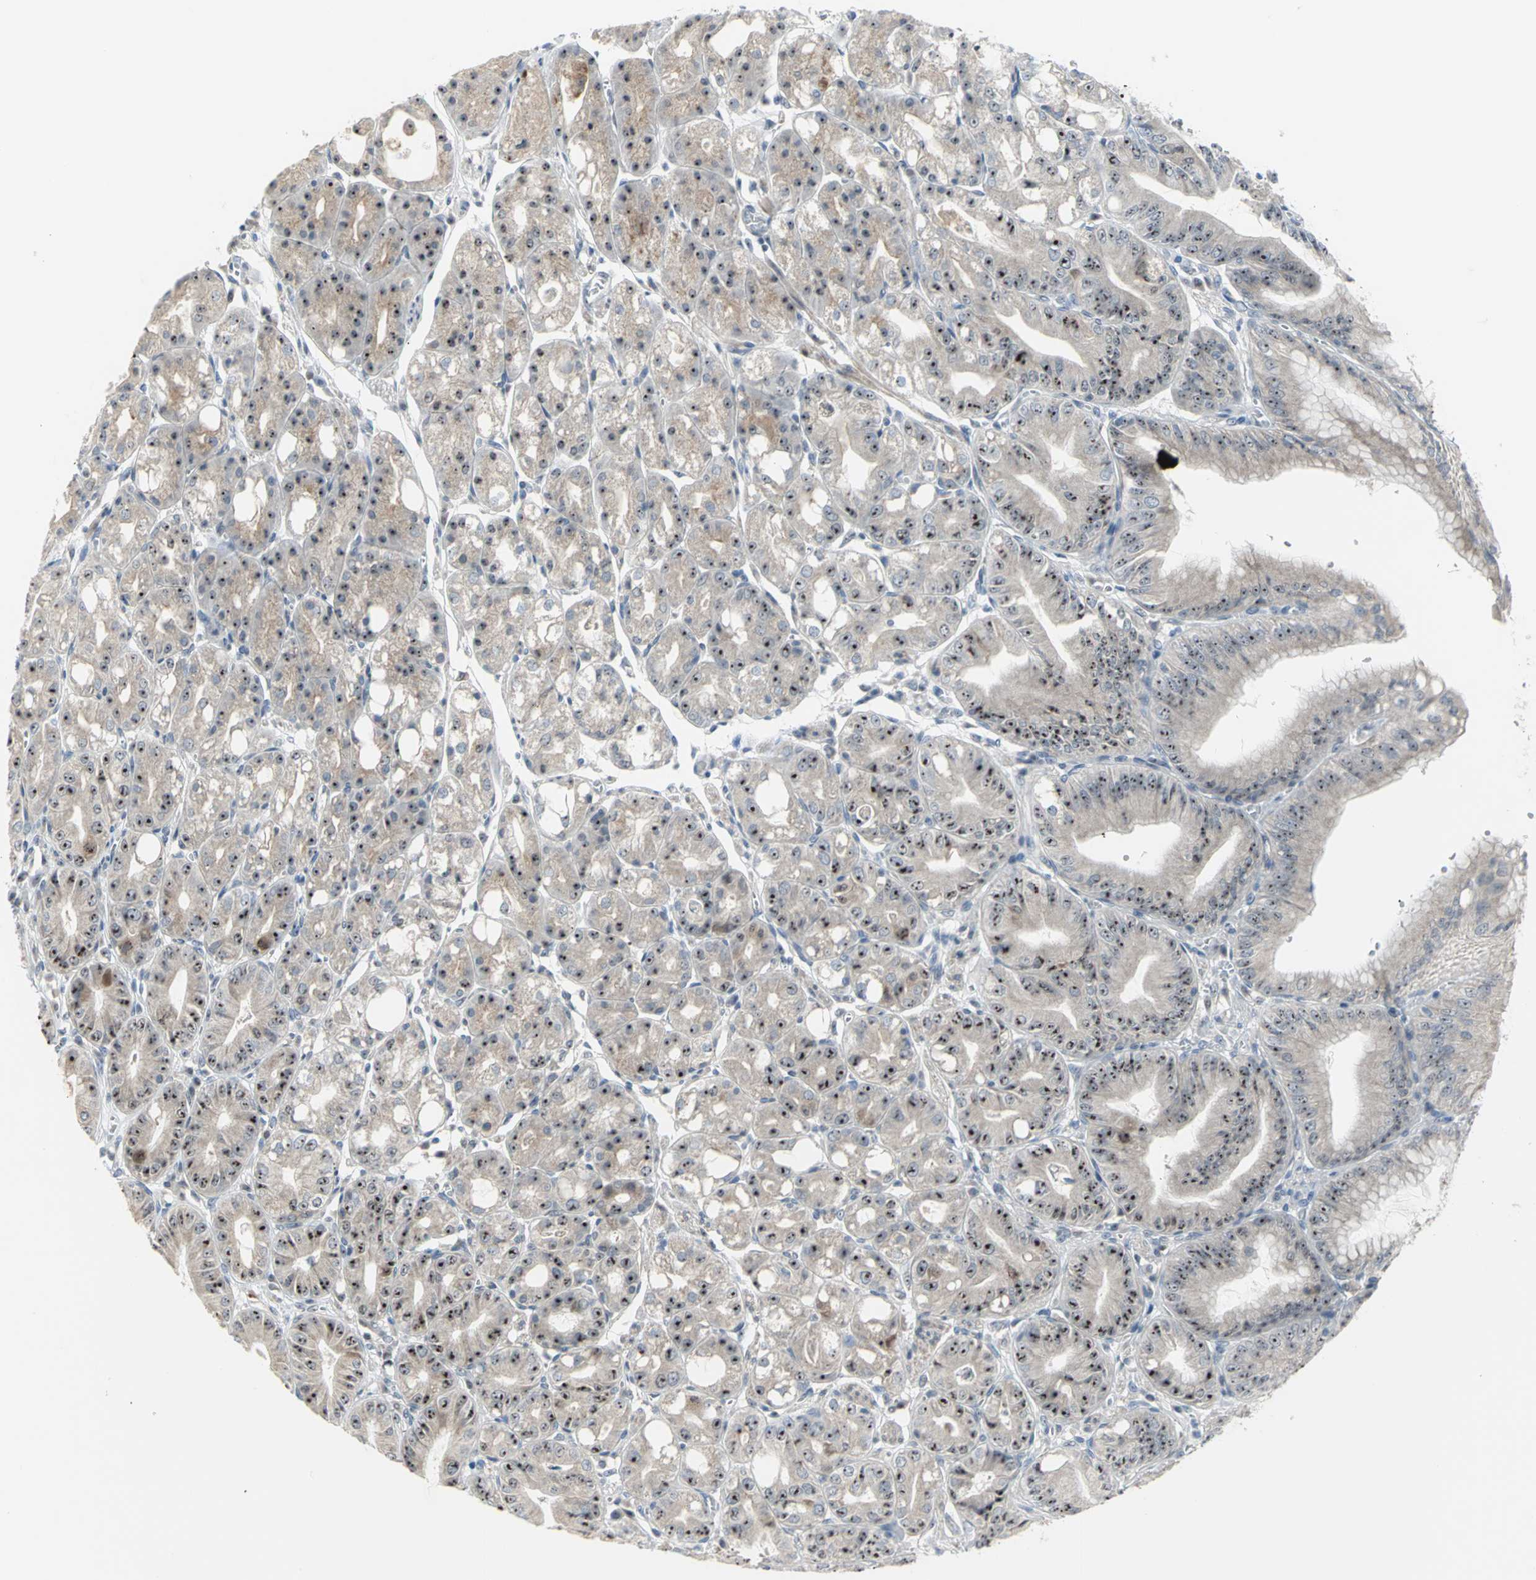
{"staining": {"intensity": "strong", "quantity": ">75%", "location": "nuclear"}, "tissue": "stomach", "cell_type": "Glandular cells", "image_type": "normal", "snomed": [{"axis": "morphology", "description": "Normal tissue, NOS"}, {"axis": "topography", "description": "Stomach, lower"}], "caption": "Protein analysis of unremarkable stomach reveals strong nuclear expression in about >75% of glandular cells. The protein of interest is shown in brown color, while the nuclei are stained blue.", "gene": "MYBBP1A", "patient": {"sex": "male", "age": 71}}